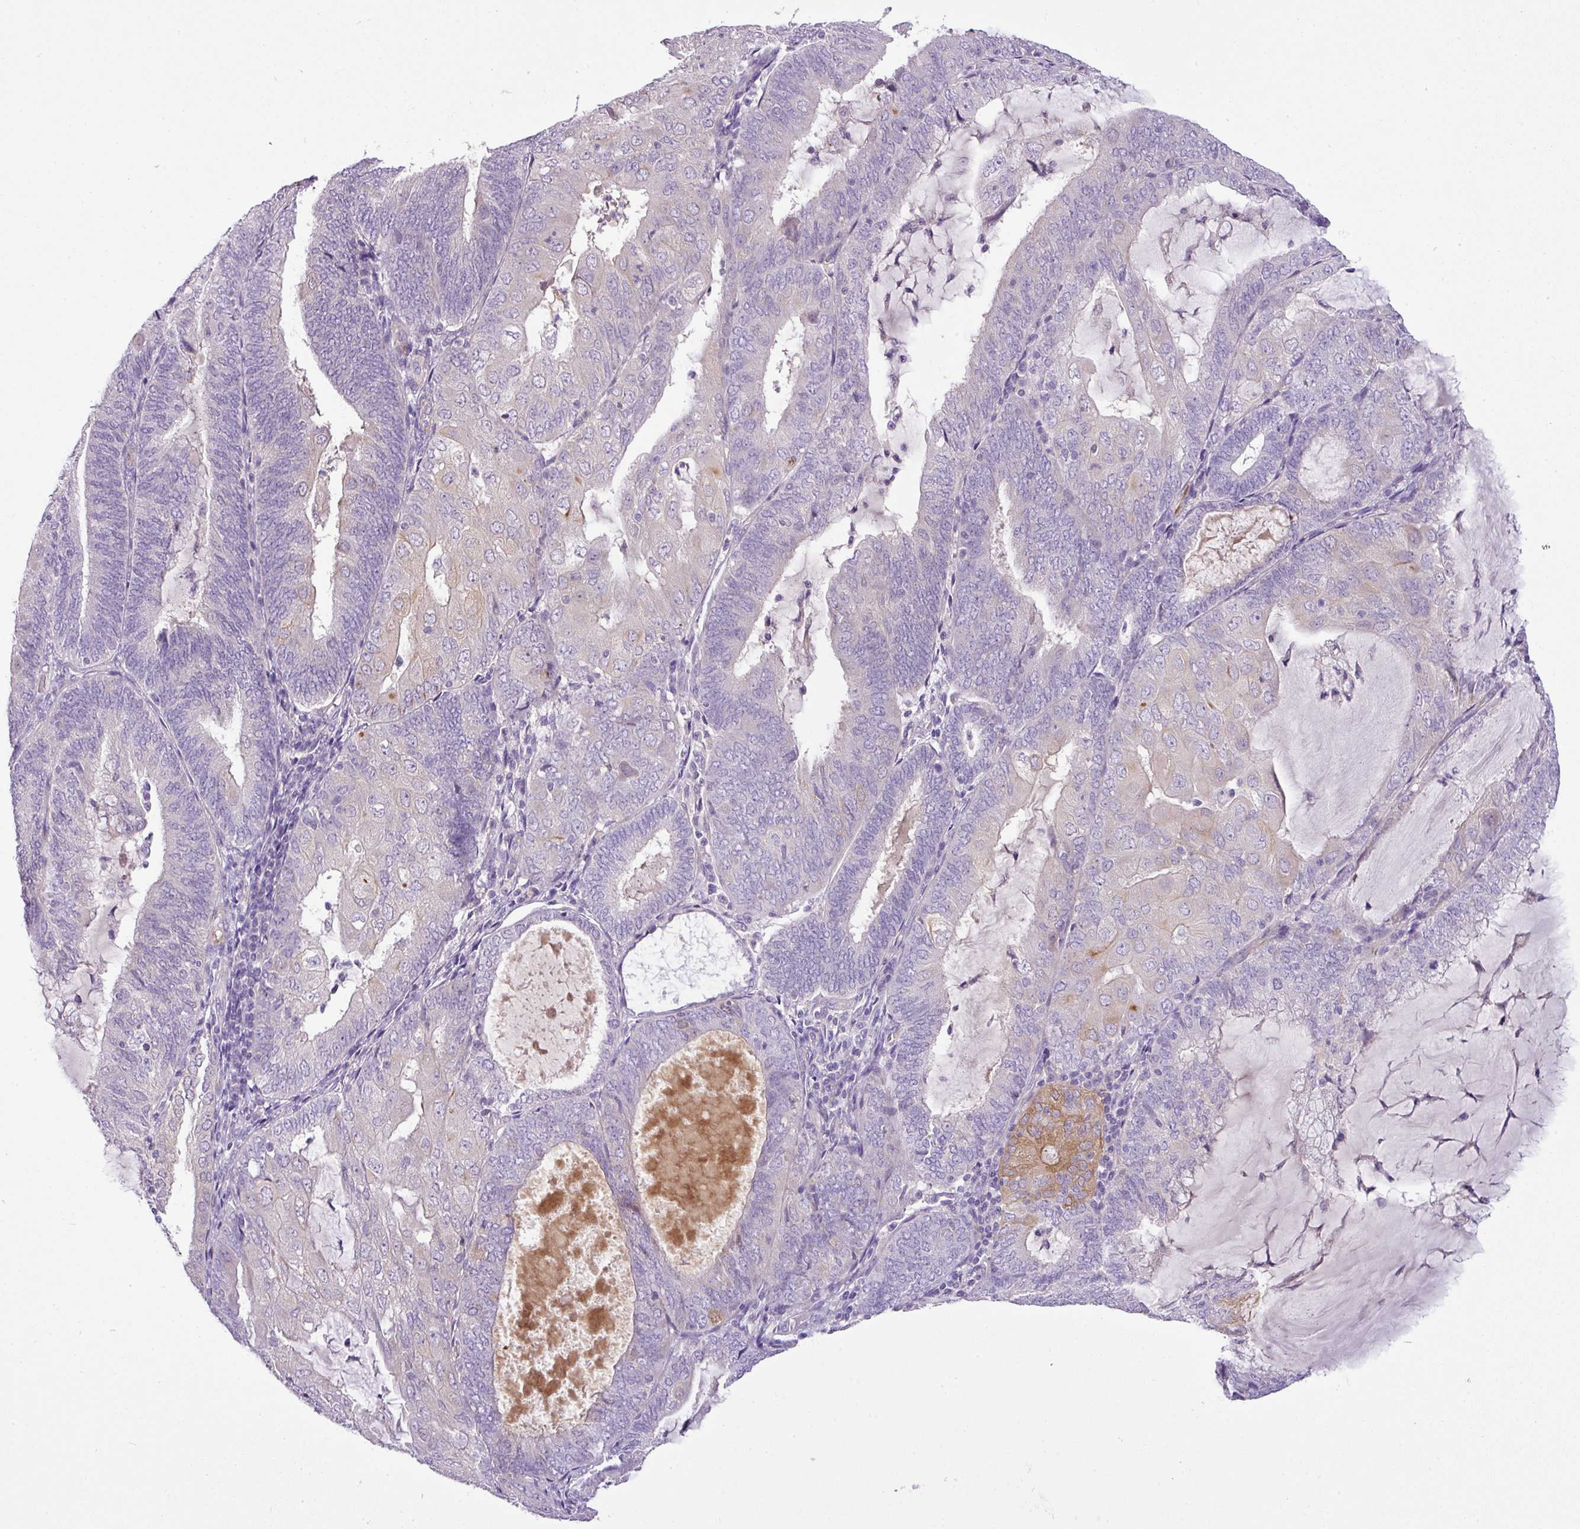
{"staining": {"intensity": "negative", "quantity": "none", "location": "none"}, "tissue": "endometrial cancer", "cell_type": "Tumor cells", "image_type": "cancer", "snomed": [{"axis": "morphology", "description": "Adenocarcinoma, NOS"}, {"axis": "topography", "description": "Endometrium"}], "caption": "This photomicrograph is of adenocarcinoma (endometrial) stained with immunohistochemistry (IHC) to label a protein in brown with the nuclei are counter-stained blue. There is no expression in tumor cells. (DAB IHC, high magnification).", "gene": "ENSG00000273748", "patient": {"sex": "female", "age": 81}}